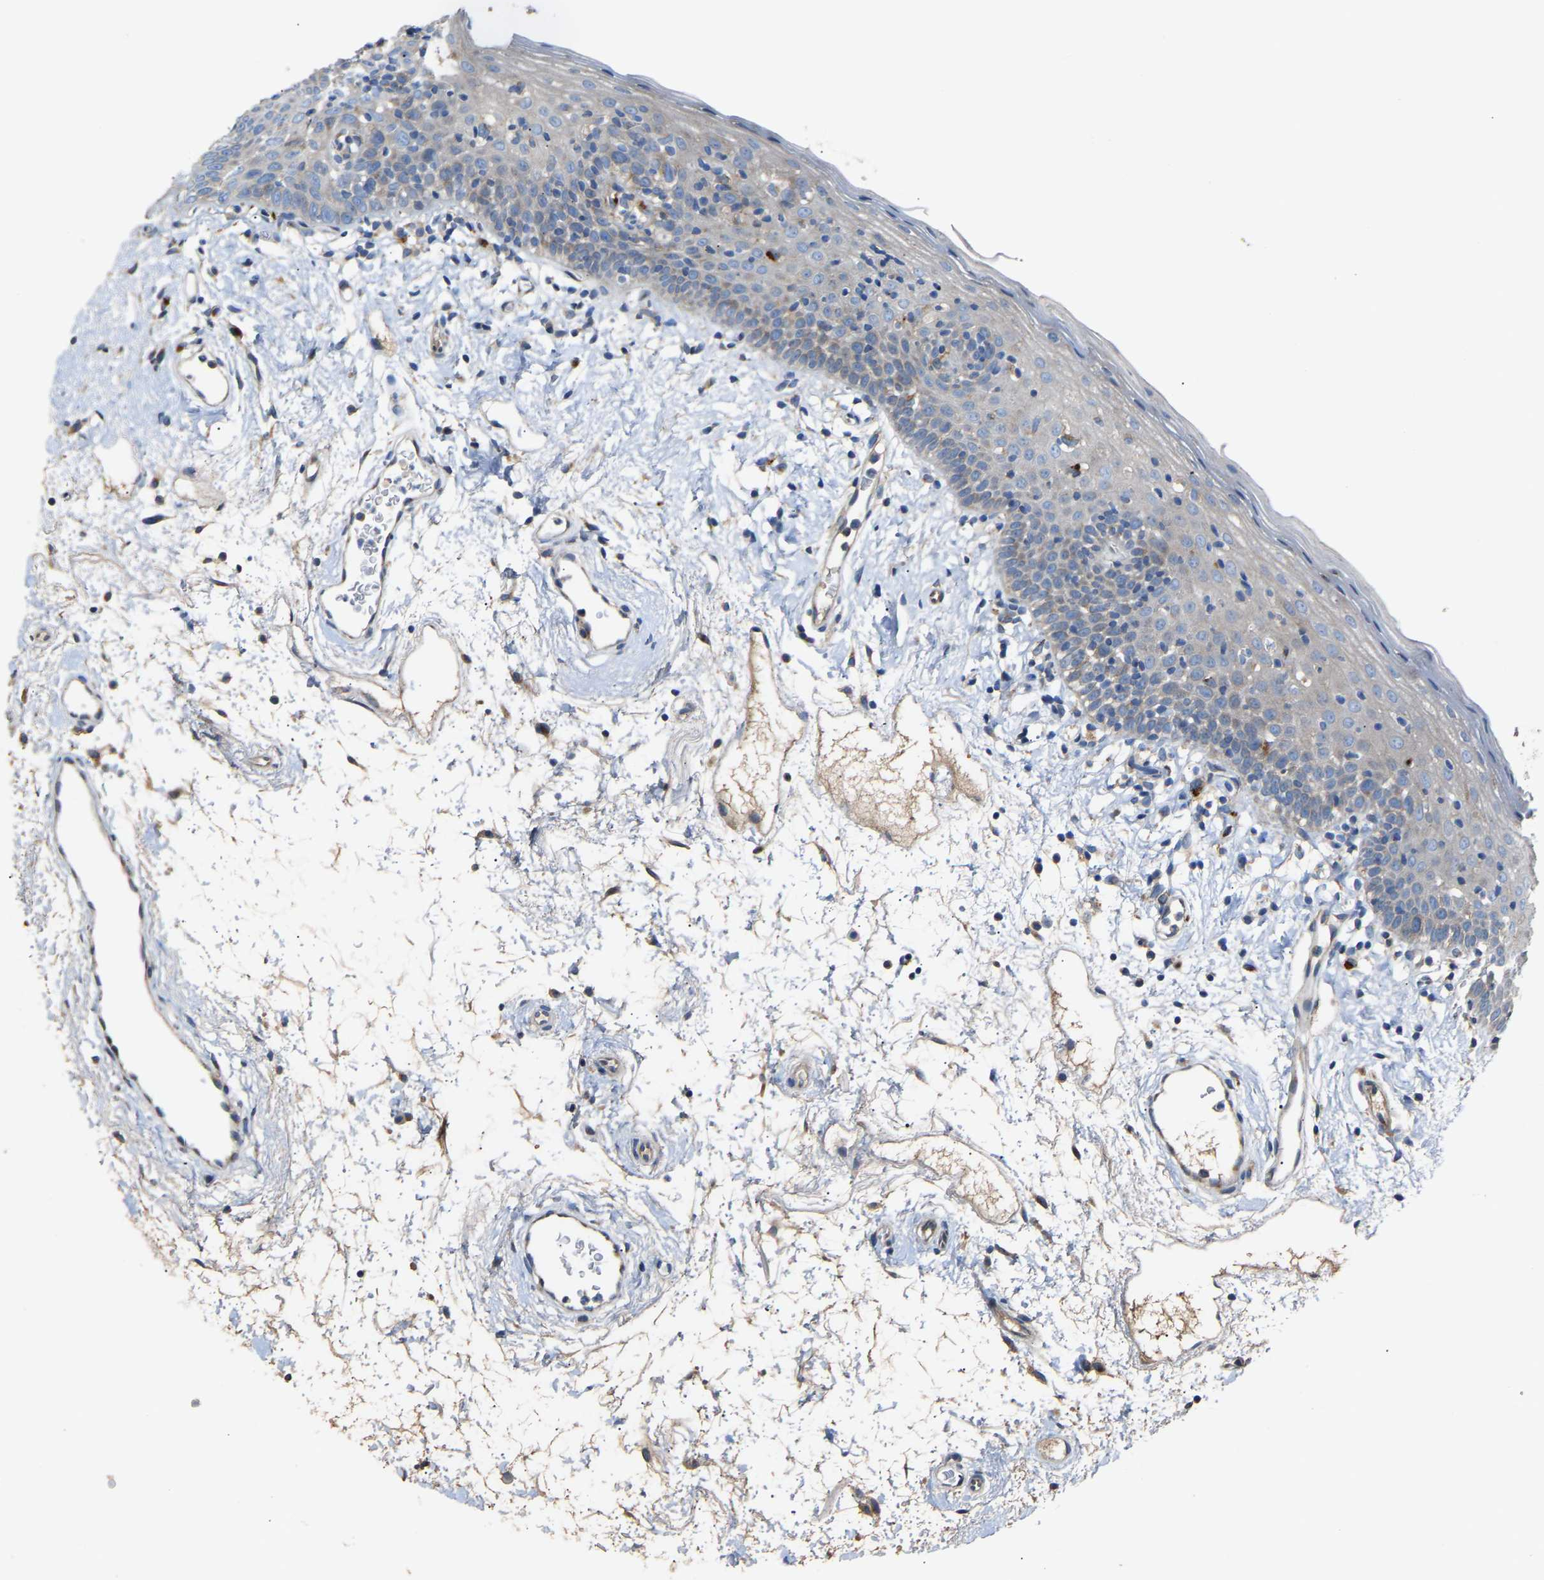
{"staining": {"intensity": "weak", "quantity": "<25%", "location": "cytoplasmic/membranous"}, "tissue": "oral mucosa", "cell_type": "Squamous epithelial cells", "image_type": "normal", "snomed": [{"axis": "morphology", "description": "Normal tissue, NOS"}, {"axis": "topography", "description": "Oral tissue"}], "caption": "A high-resolution photomicrograph shows immunohistochemistry (IHC) staining of unremarkable oral mucosa, which displays no significant staining in squamous epithelial cells.", "gene": "RGP1", "patient": {"sex": "male", "age": 66}}